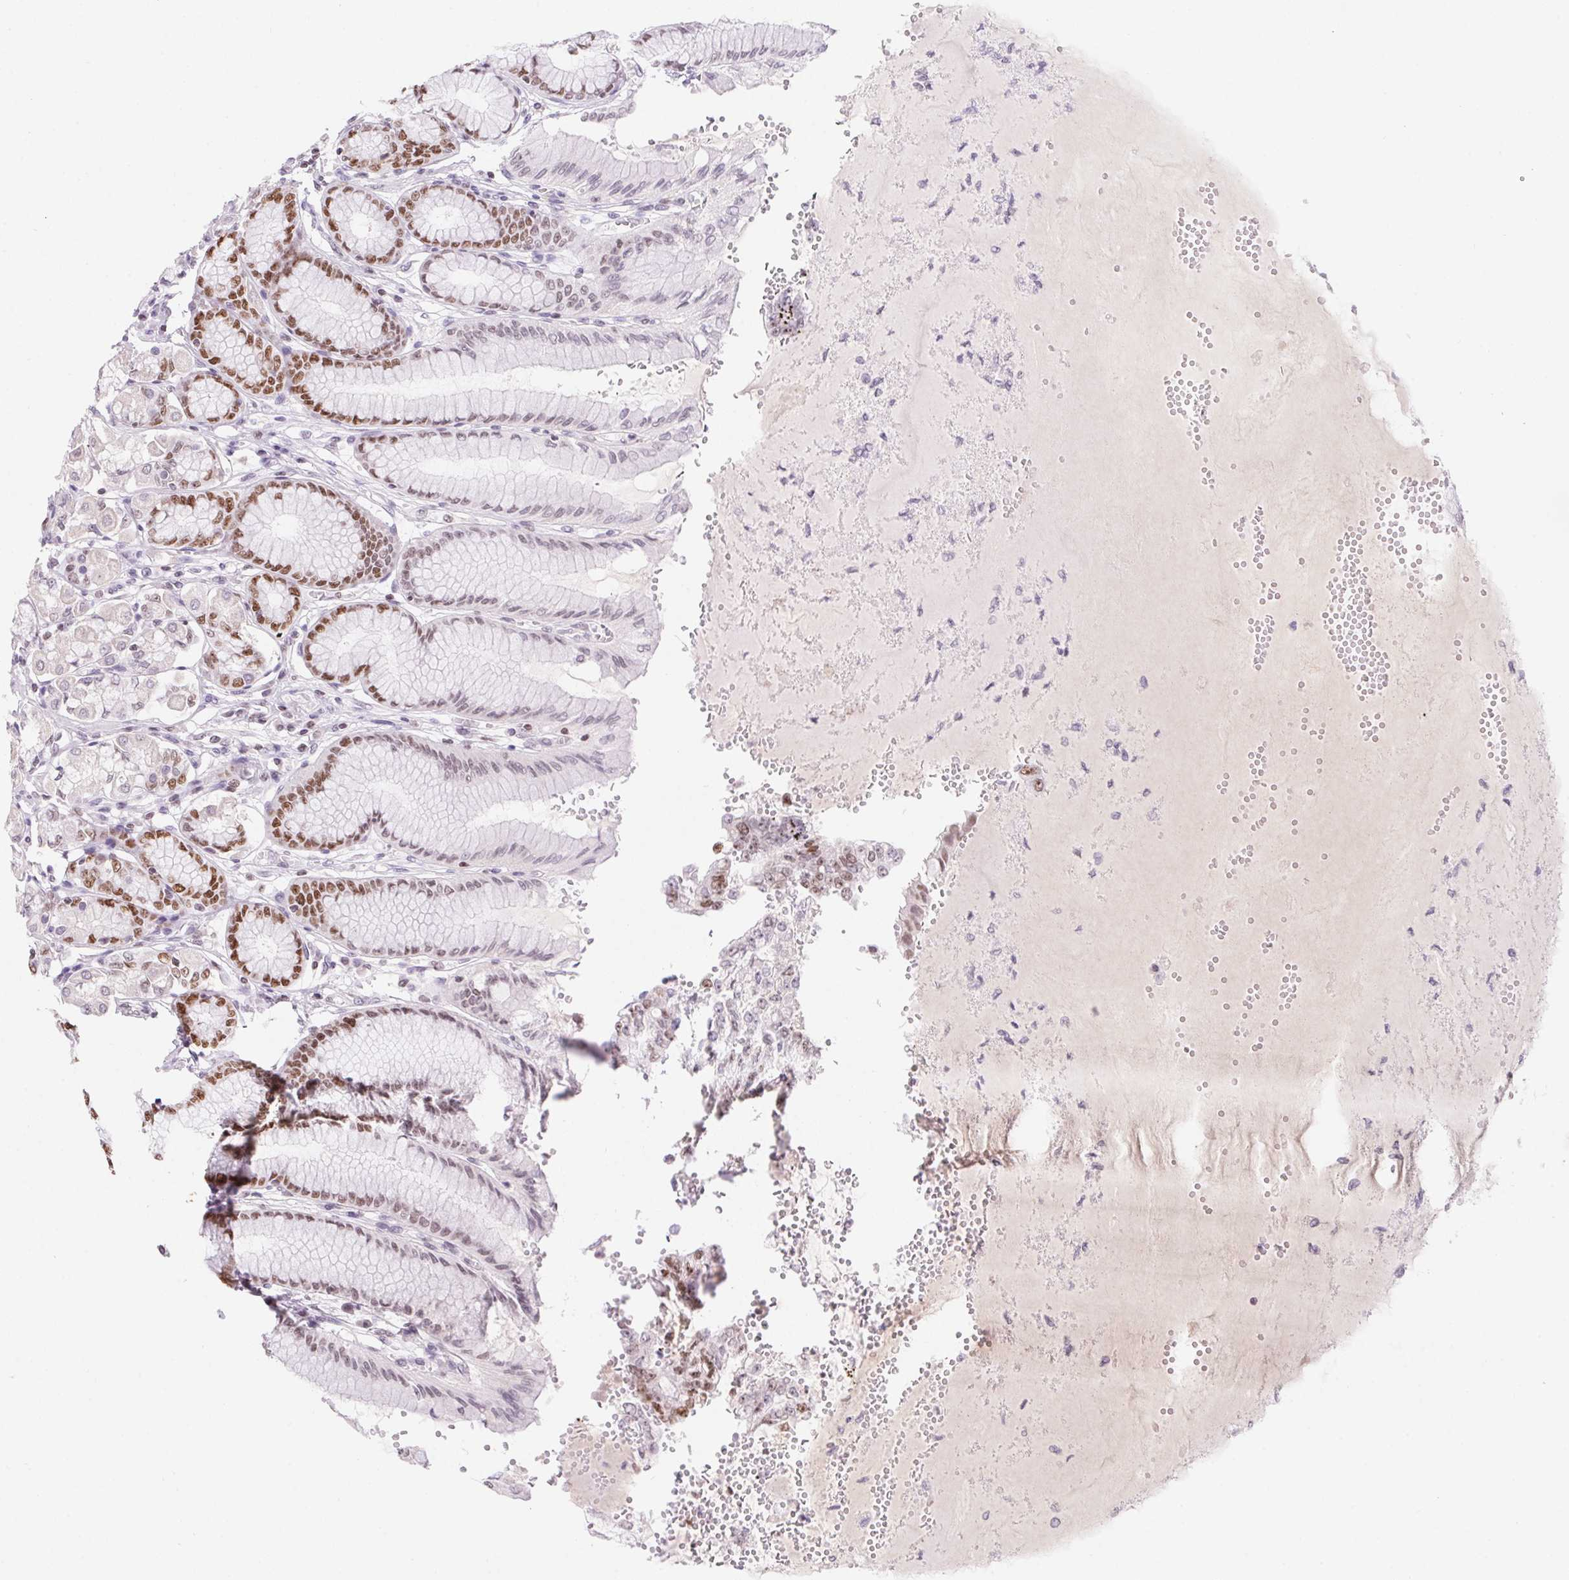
{"staining": {"intensity": "strong", "quantity": "25%-75%", "location": "cytoplasmic/membranous,nuclear"}, "tissue": "stomach", "cell_type": "Glandular cells", "image_type": "normal", "snomed": [{"axis": "morphology", "description": "Normal tissue, NOS"}, {"axis": "topography", "description": "Stomach"}, {"axis": "topography", "description": "Stomach, lower"}], "caption": "A high-resolution image shows immunohistochemistry staining of normal stomach, which demonstrates strong cytoplasmic/membranous,nuclear expression in approximately 25%-75% of glandular cells.", "gene": "POLD3", "patient": {"sex": "male", "age": 76}}